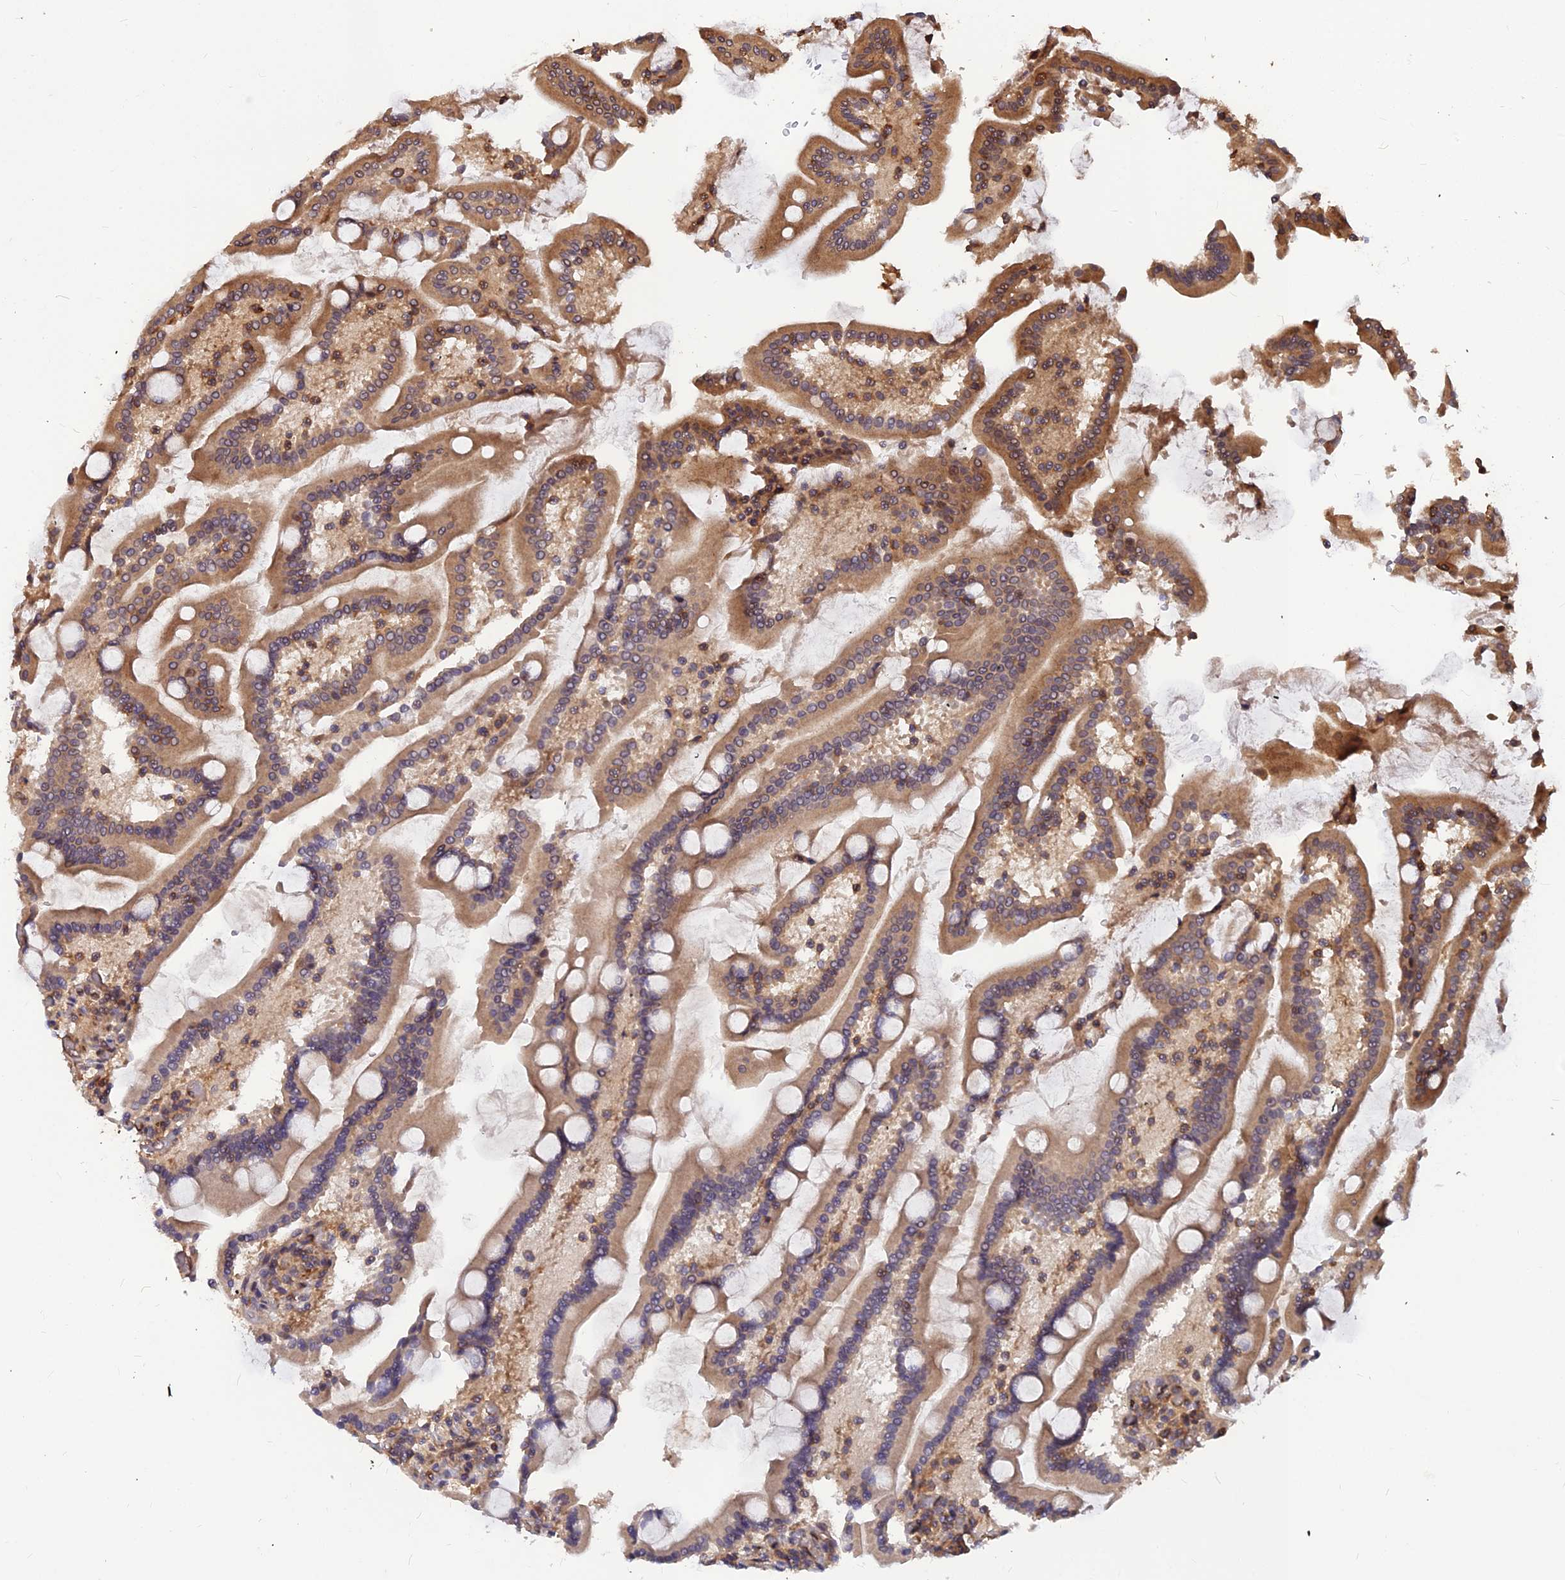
{"staining": {"intensity": "moderate", "quantity": ">75%", "location": "cytoplasmic/membranous"}, "tissue": "duodenum", "cell_type": "Glandular cells", "image_type": "normal", "snomed": [{"axis": "morphology", "description": "Normal tissue, NOS"}, {"axis": "topography", "description": "Duodenum"}], "caption": "Duodenum stained for a protein (brown) exhibits moderate cytoplasmic/membranous positive positivity in approximately >75% of glandular cells.", "gene": "ZNF467", "patient": {"sex": "male", "age": 55}}